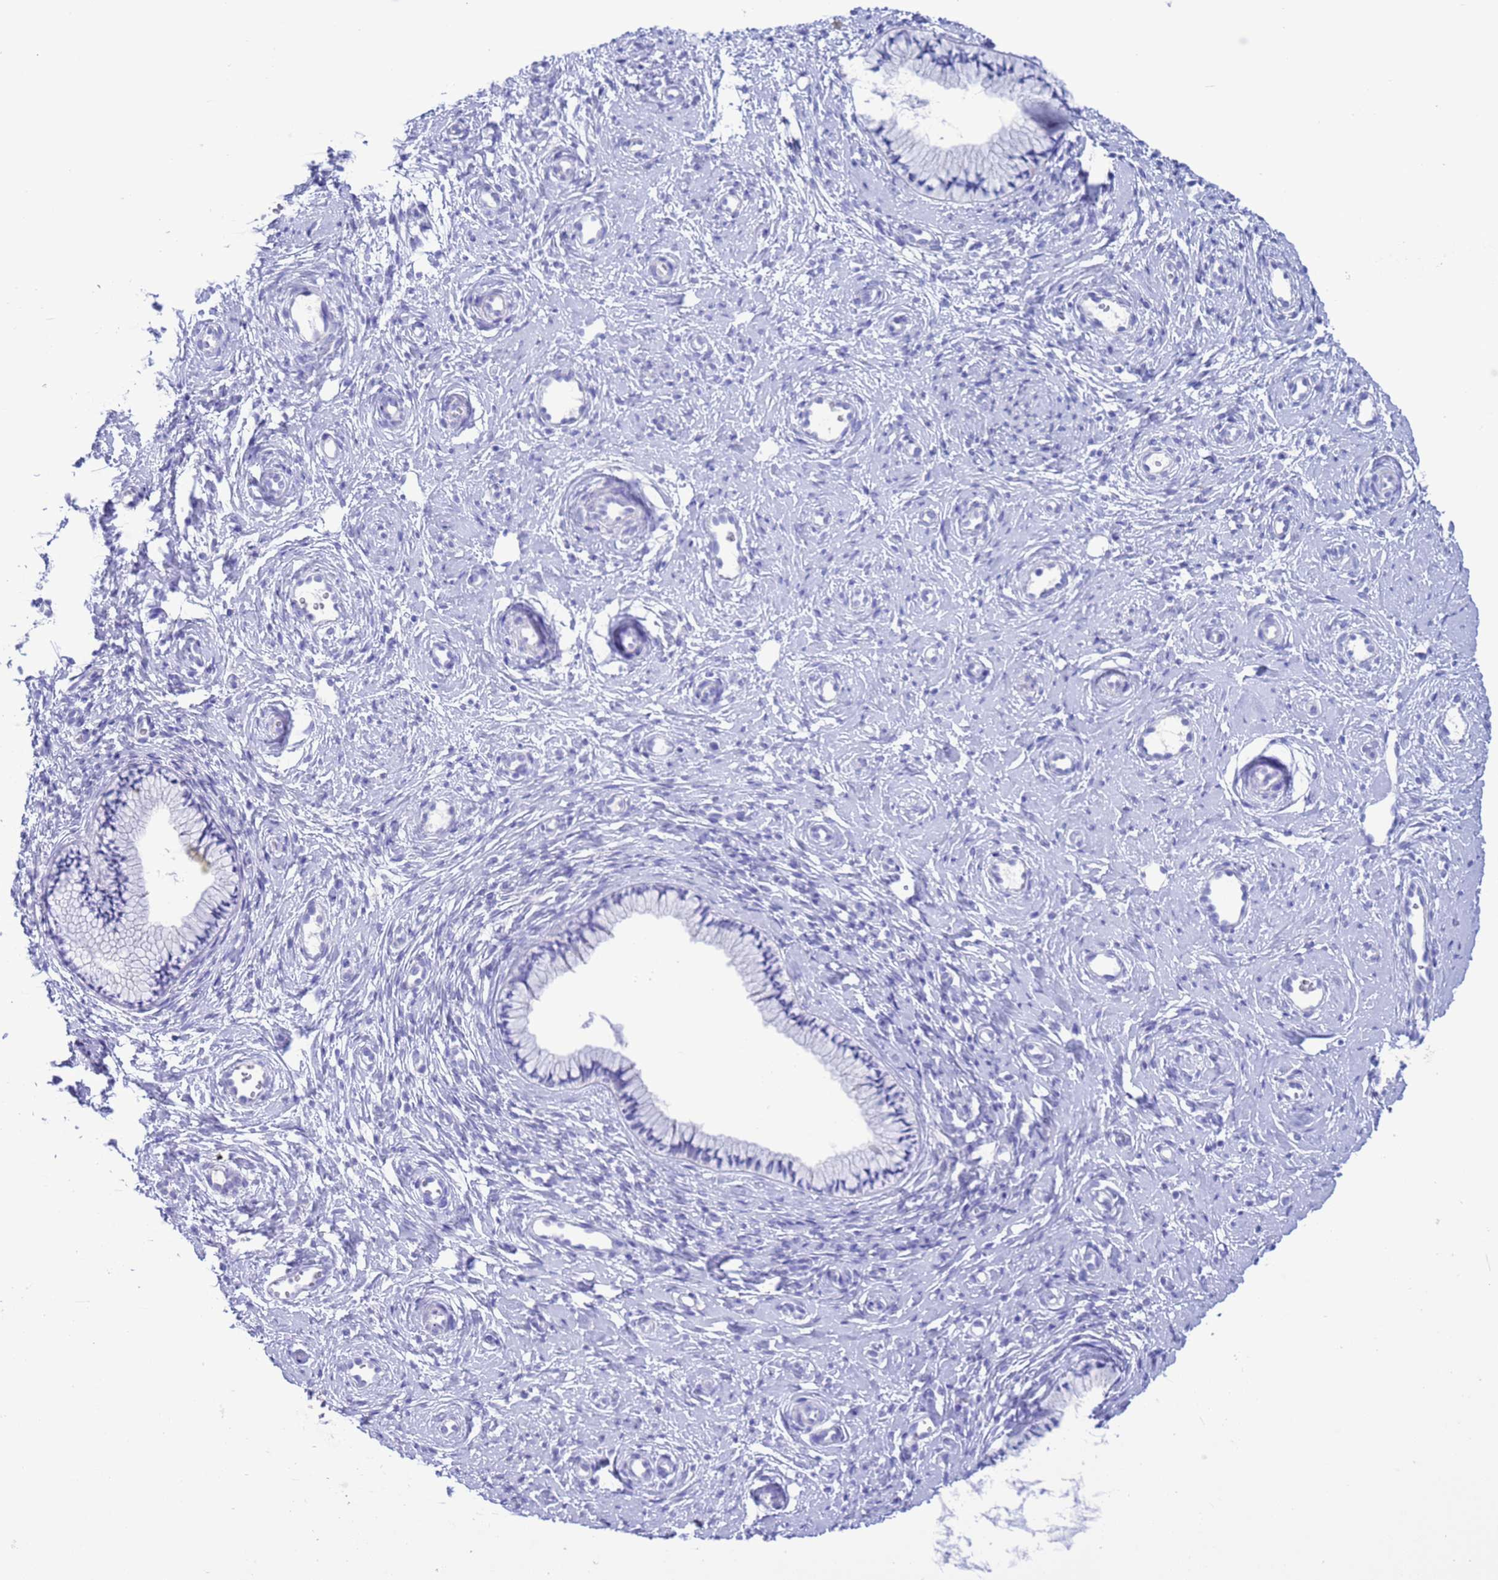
{"staining": {"intensity": "negative", "quantity": "none", "location": "none"}, "tissue": "cervix", "cell_type": "Glandular cells", "image_type": "normal", "snomed": [{"axis": "morphology", "description": "Normal tissue, NOS"}, {"axis": "topography", "description": "Cervix"}], "caption": "High power microscopy photomicrograph of an immunohistochemistry histopathology image of benign cervix, revealing no significant expression in glandular cells. The staining is performed using DAB brown chromogen with nuclei counter-stained in using hematoxylin.", "gene": "GSTM1", "patient": {"sex": "female", "age": 57}}